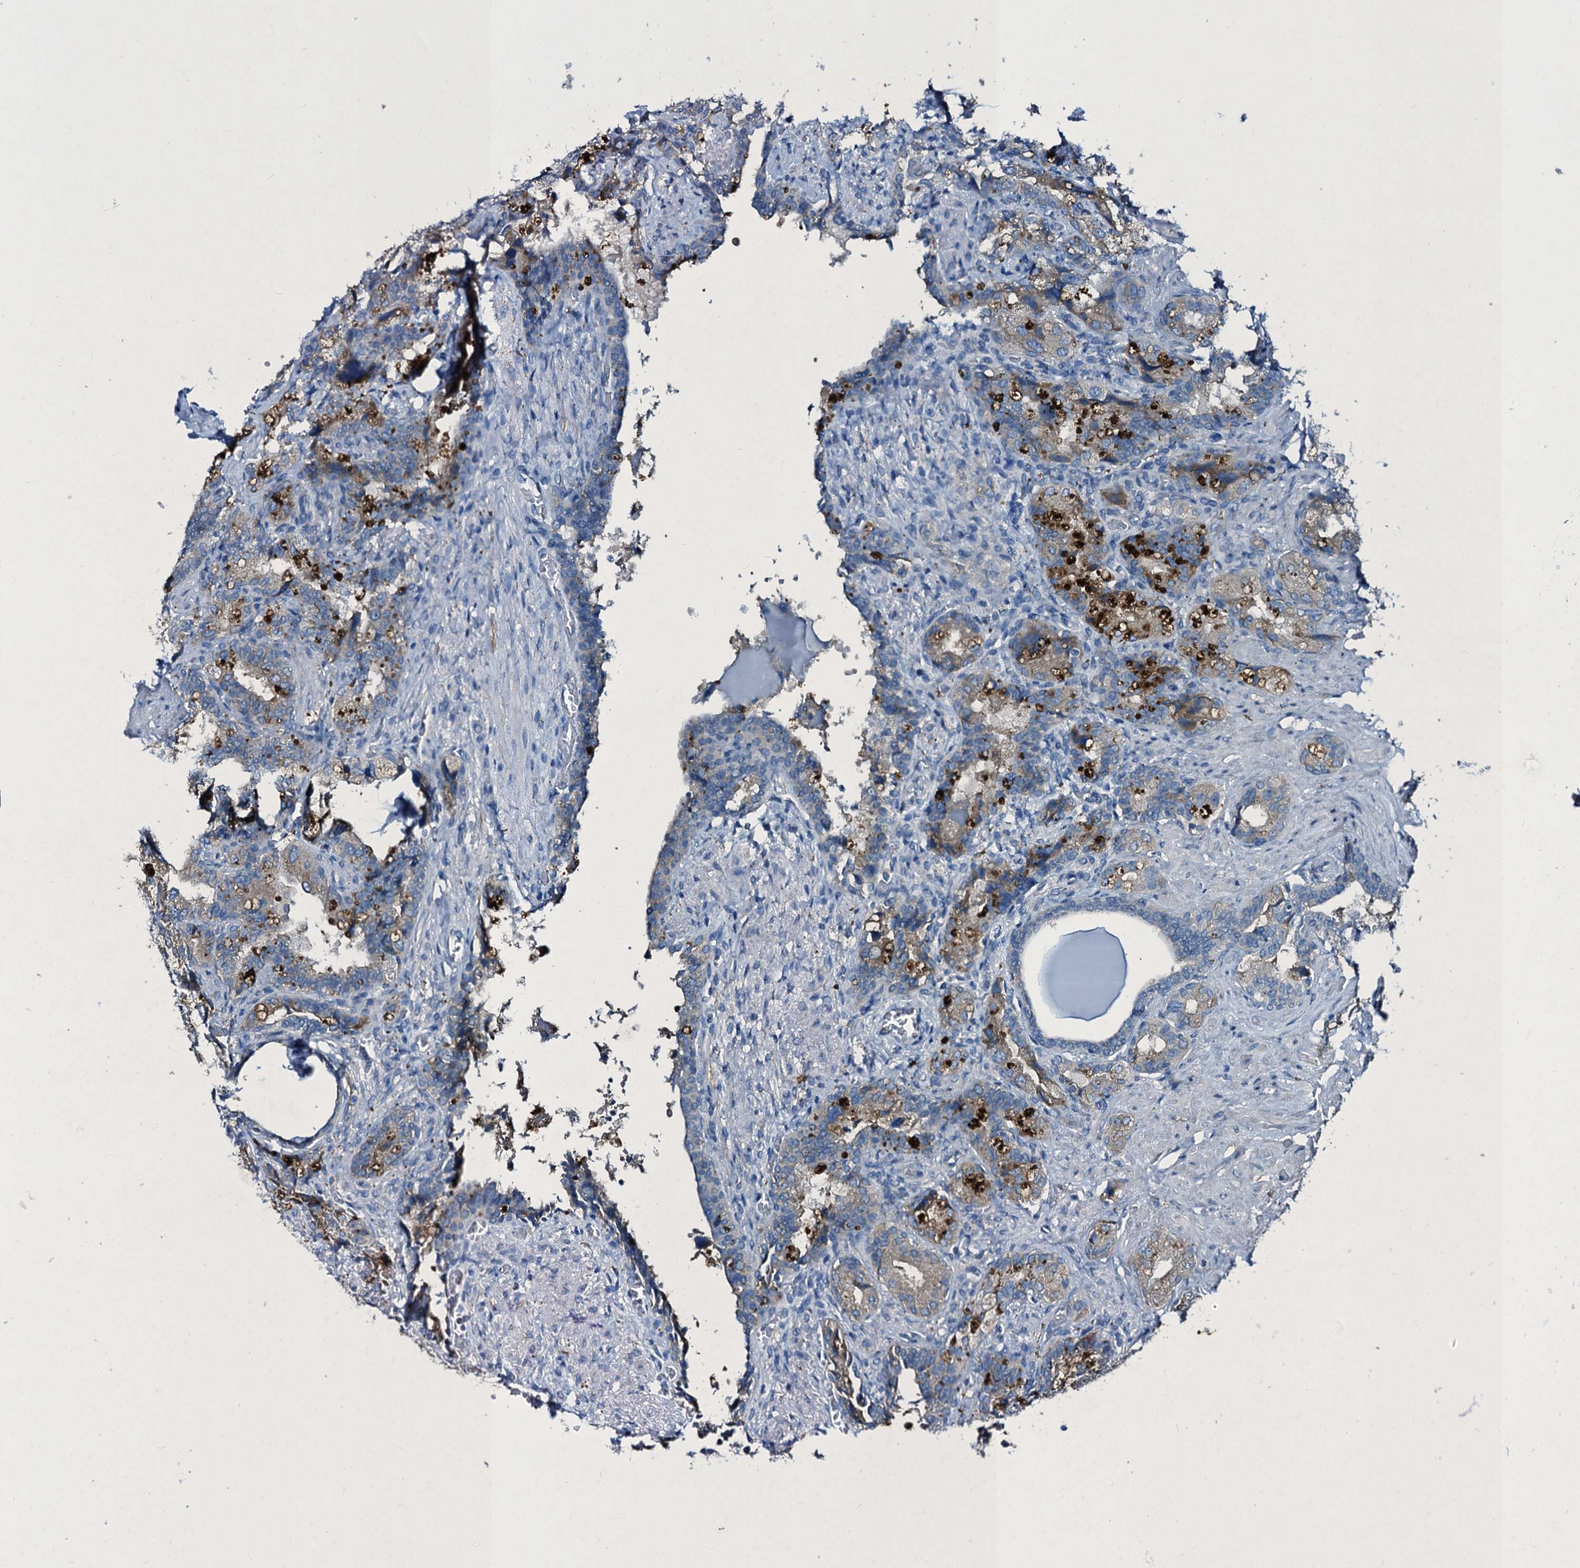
{"staining": {"intensity": "moderate", "quantity": ">75%", "location": "cytoplasmic/membranous"}, "tissue": "seminal vesicle", "cell_type": "Glandular cells", "image_type": "normal", "snomed": [{"axis": "morphology", "description": "Normal tissue, NOS"}, {"axis": "topography", "description": "Prostate and seminal vesicle, NOS"}, {"axis": "topography", "description": "Prostate"}, {"axis": "topography", "description": "Seminal veicle"}], "caption": "A photomicrograph showing moderate cytoplasmic/membranous expression in approximately >75% of glandular cells in benign seminal vesicle, as visualized by brown immunohistochemical staining.", "gene": "TPGS2", "patient": {"sex": "male", "age": 67}}